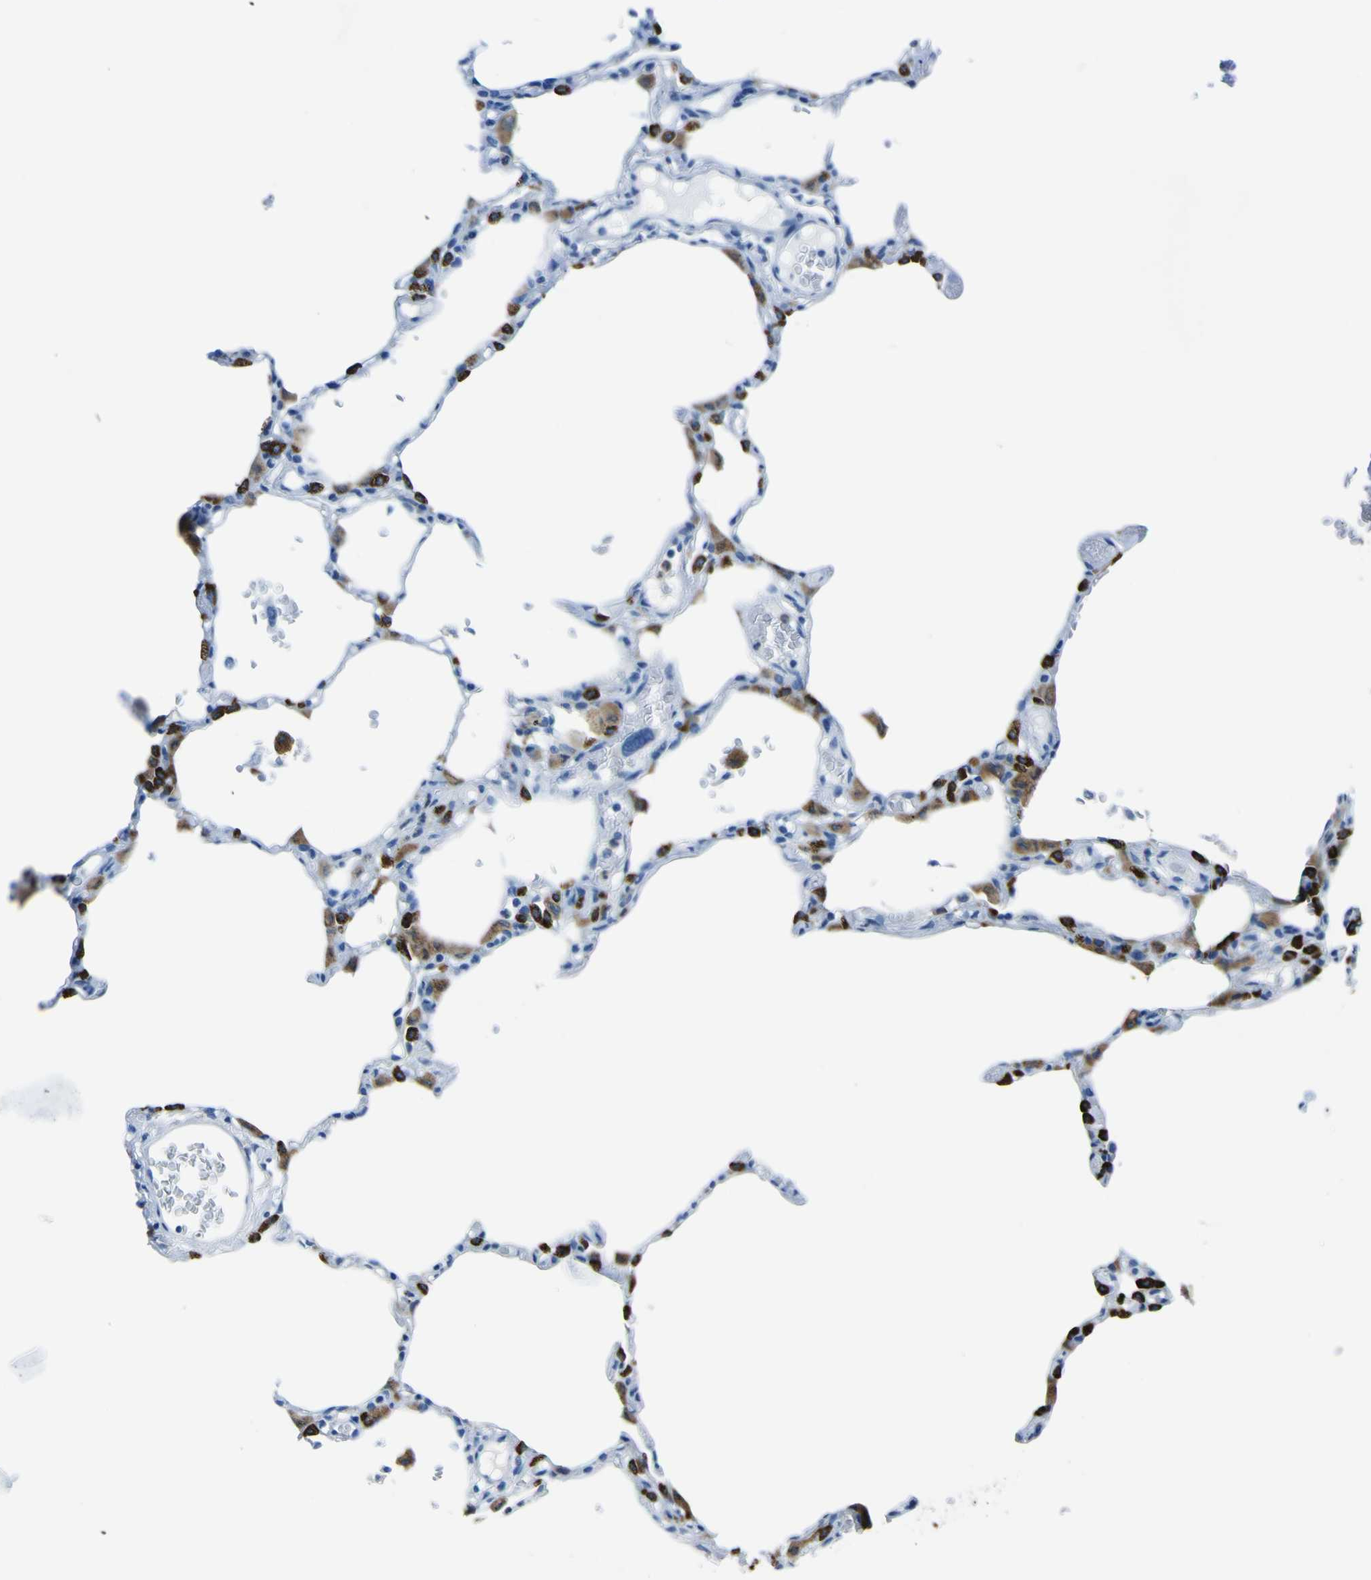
{"staining": {"intensity": "strong", "quantity": "<25%", "location": "cytoplasmic/membranous"}, "tissue": "lung", "cell_type": "Alveolar cells", "image_type": "normal", "snomed": [{"axis": "morphology", "description": "Normal tissue, NOS"}, {"axis": "topography", "description": "Lung"}], "caption": "High-power microscopy captured an immunohistochemistry (IHC) photomicrograph of unremarkable lung, revealing strong cytoplasmic/membranous expression in about <25% of alveolar cells. Using DAB (3,3'-diaminobenzidine) (brown) and hematoxylin (blue) stains, captured at high magnification using brightfield microscopy.", "gene": "ACSL1", "patient": {"sex": "female", "age": 49}}